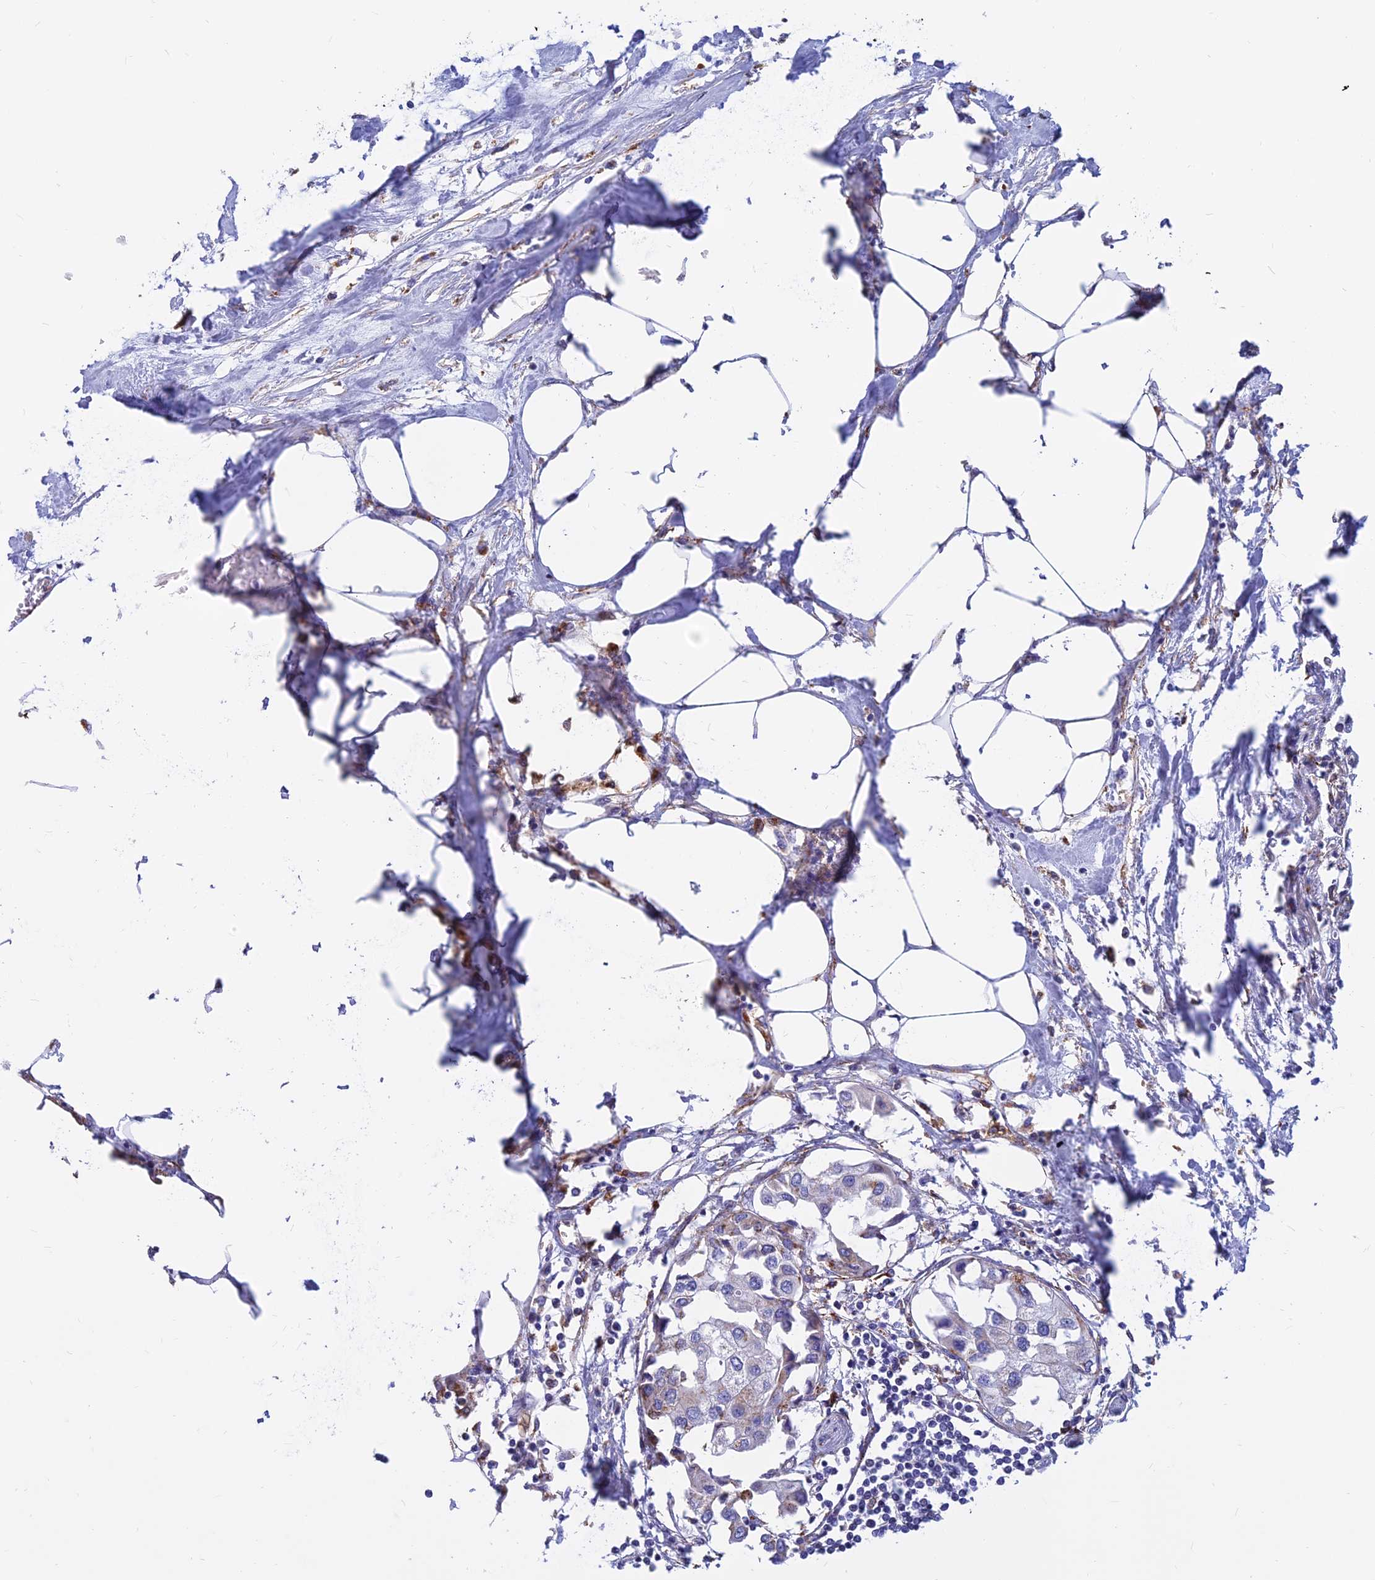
{"staining": {"intensity": "moderate", "quantity": "<25%", "location": "cytoplasmic/membranous"}, "tissue": "urothelial cancer", "cell_type": "Tumor cells", "image_type": "cancer", "snomed": [{"axis": "morphology", "description": "Urothelial carcinoma, High grade"}, {"axis": "topography", "description": "Urinary bladder"}], "caption": "Urothelial carcinoma (high-grade) stained with a protein marker displays moderate staining in tumor cells.", "gene": "SPNS1", "patient": {"sex": "male", "age": 64}}